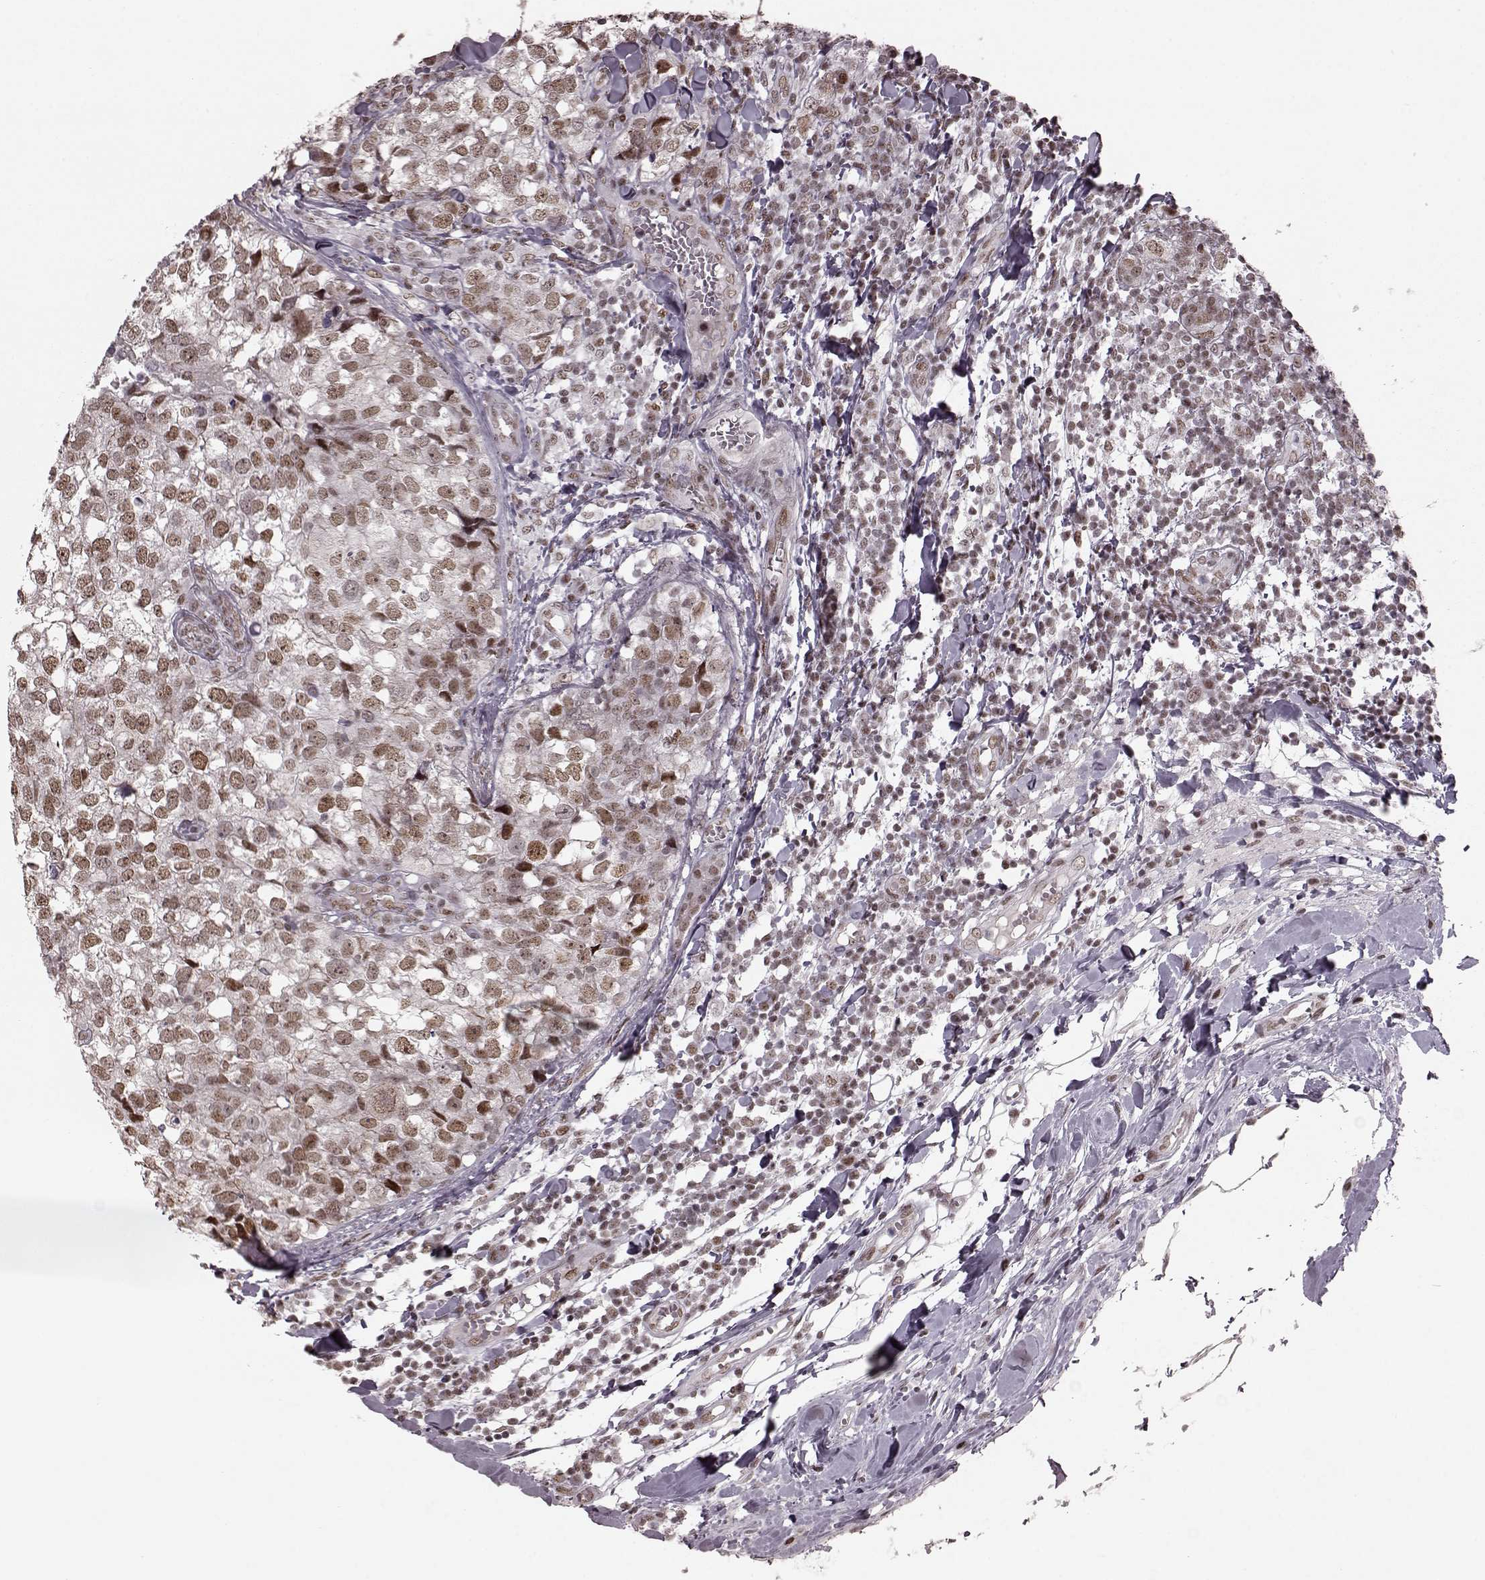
{"staining": {"intensity": "moderate", "quantity": ">75%", "location": "nuclear"}, "tissue": "breast cancer", "cell_type": "Tumor cells", "image_type": "cancer", "snomed": [{"axis": "morphology", "description": "Duct carcinoma"}, {"axis": "topography", "description": "Breast"}], "caption": "Infiltrating ductal carcinoma (breast) stained with a brown dye exhibits moderate nuclear positive staining in approximately >75% of tumor cells.", "gene": "NR2C1", "patient": {"sex": "female", "age": 30}}